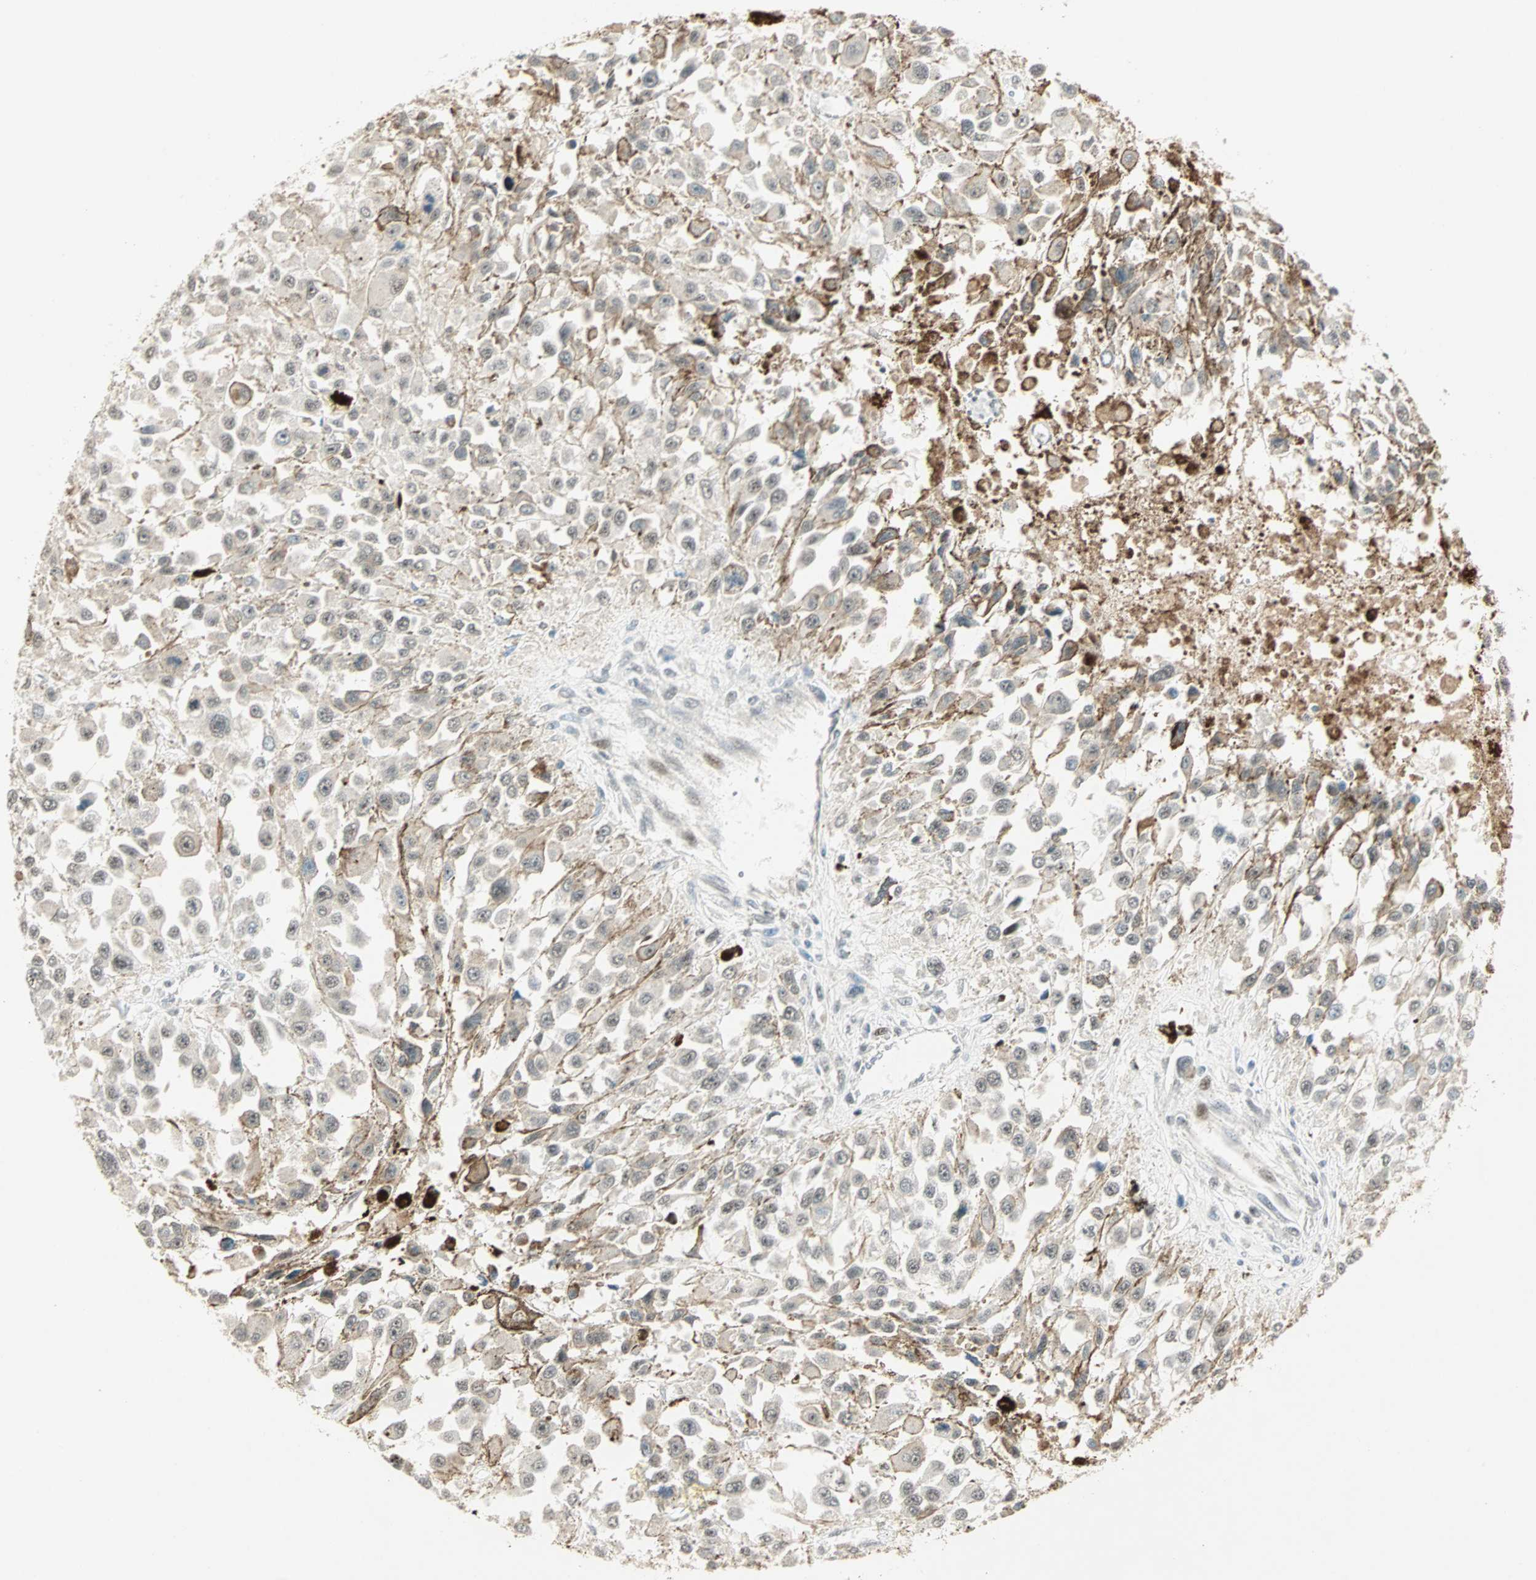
{"staining": {"intensity": "weak", "quantity": "25%-75%", "location": "cytoplasmic/membranous"}, "tissue": "melanoma", "cell_type": "Tumor cells", "image_type": "cancer", "snomed": [{"axis": "morphology", "description": "Malignant melanoma, Metastatic site"}, {"axis": "topography", "description": "Lymph node"}], "caption": "Malignant melanoma (metastatic site) was stained to show a protein in brown. There is low levels of weak cytoplasmic/membranous staining in approximately 25%-75% of tumor cells.", "gene": "ACSL5", "patient": {"sex": "male", "age": 59}}